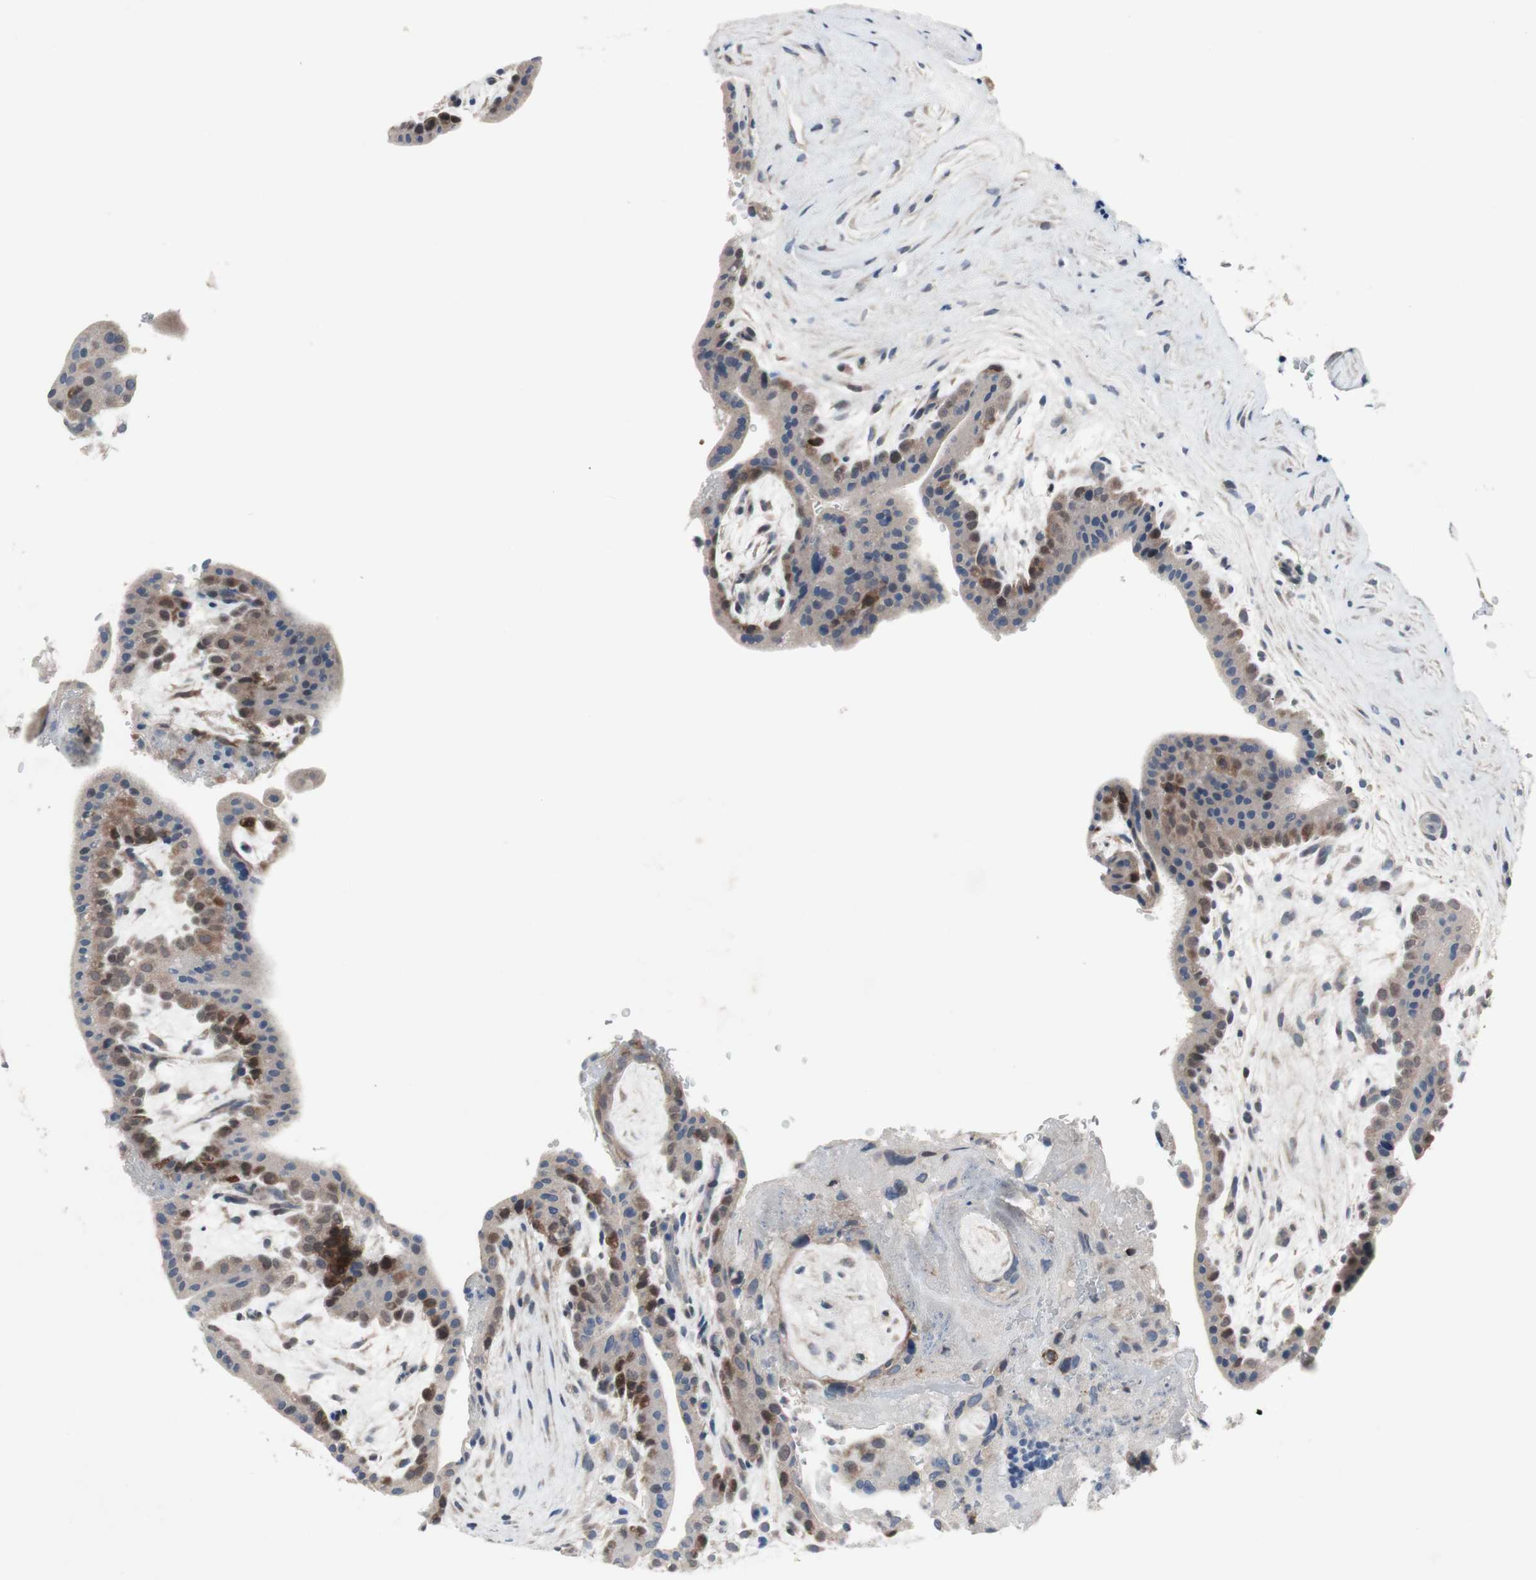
{"staining": {"intensity": "weak", "quantity": "<25%", "location": "cytoplasmic/membranous"}, "tissue": "placenta", "cell_type": "Decidual cells", "image_type": "normal", "snomed": [{"axis": "morphology", "description": "Normal tissue, NOS"}, {"axis": "topography", "description": "Placenta"}], "caption": "Placenta was stained to show a protein in brown. There is no significant positivity in decidual cells.", "gene": "MUTYH", "patient": {"sex": "female", "age": 35}}